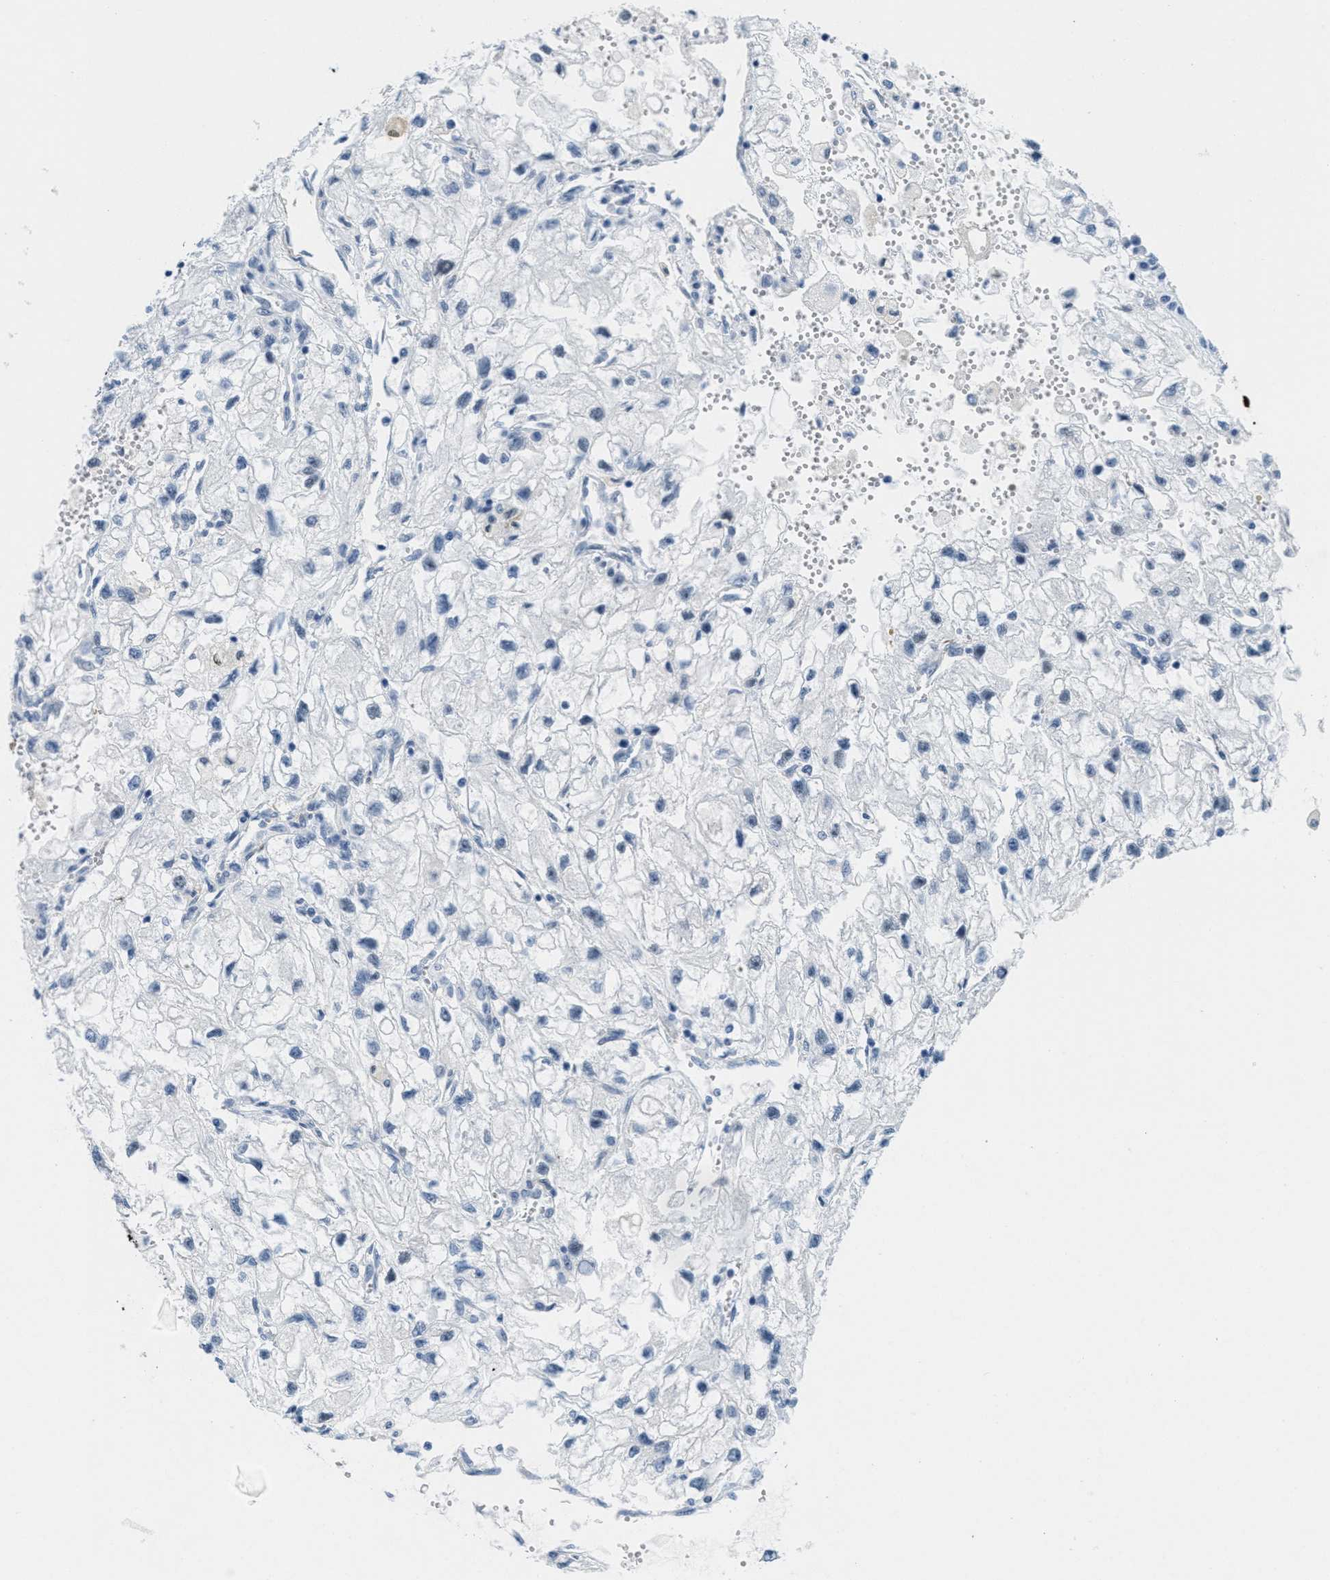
{"staining": {"intensity": "negative", "quantity": "none", "location": "none"}, "tissue": "renal cancer", "cell_type": "Tumor cells", "image_type": "cancer", "snomed": [{"axis": "morphology", "description": "Adenocarcinoma, NOS"}, {"axis": "topography", "description": "Kidney"}], "caption": "Immunohistochemistry of adenocarcinoma (renal) reveals no positivity in tumor cells.", "gene": "HS3ST2", "patient": {"sex": "female", "age": 70}}